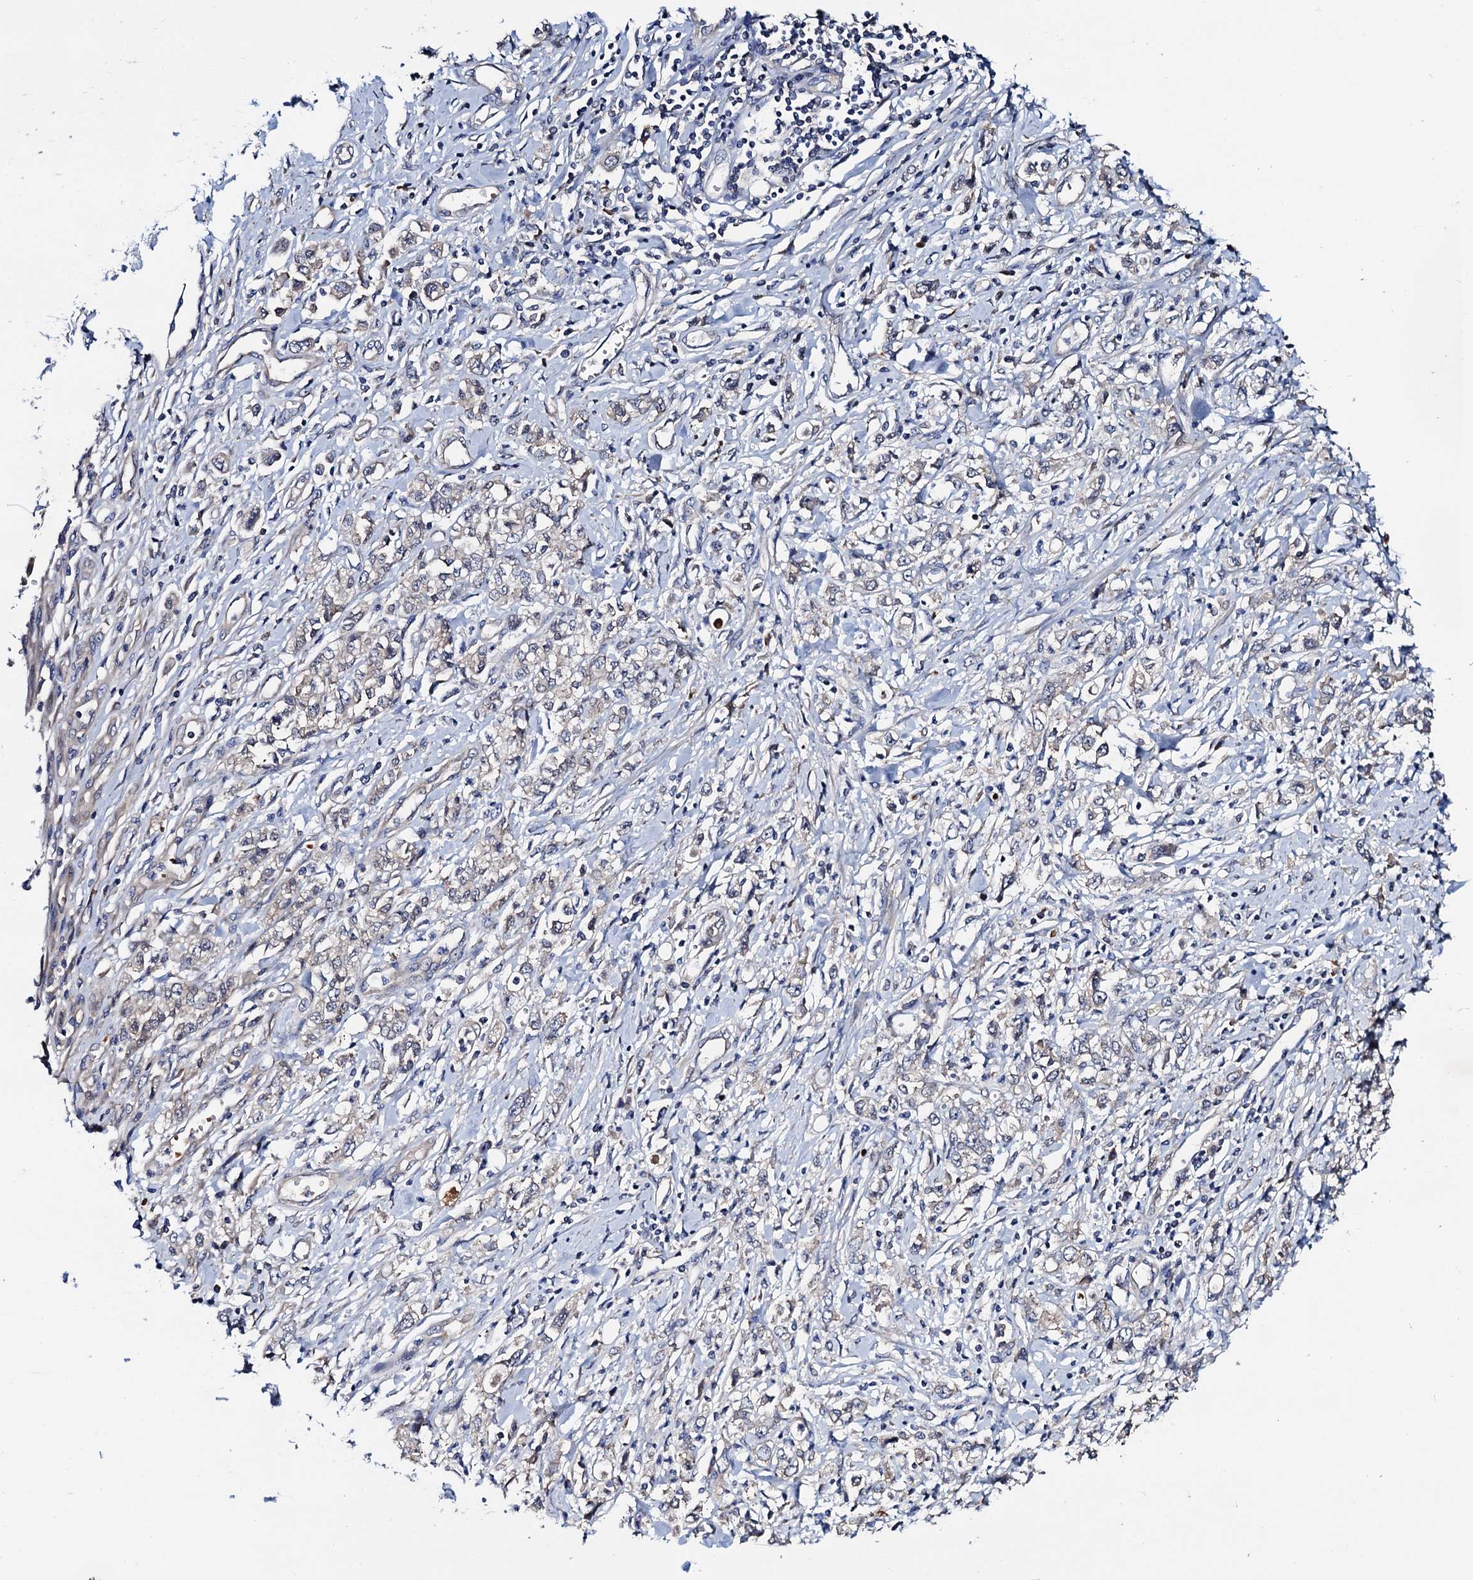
{"staining": {"intensity": "weak", "quantity": "<25%", "location": "cytoplasmic/membranous"}, "tissue": "stomach cancer", "cell_type": "Tumor cells", "image_type": "cancer", "snomed": [{"axis": "morphology", "description": "Adenocarcinoma, NOS"}, {"axis": "topography", "description": "Stomach"}], "caption": "A micrograph of stomach cancer stained for a protein reveals no brown staining in tumor cells.", "gene": "TRMT112", "patient": {"sex": "female", "age": 76}}